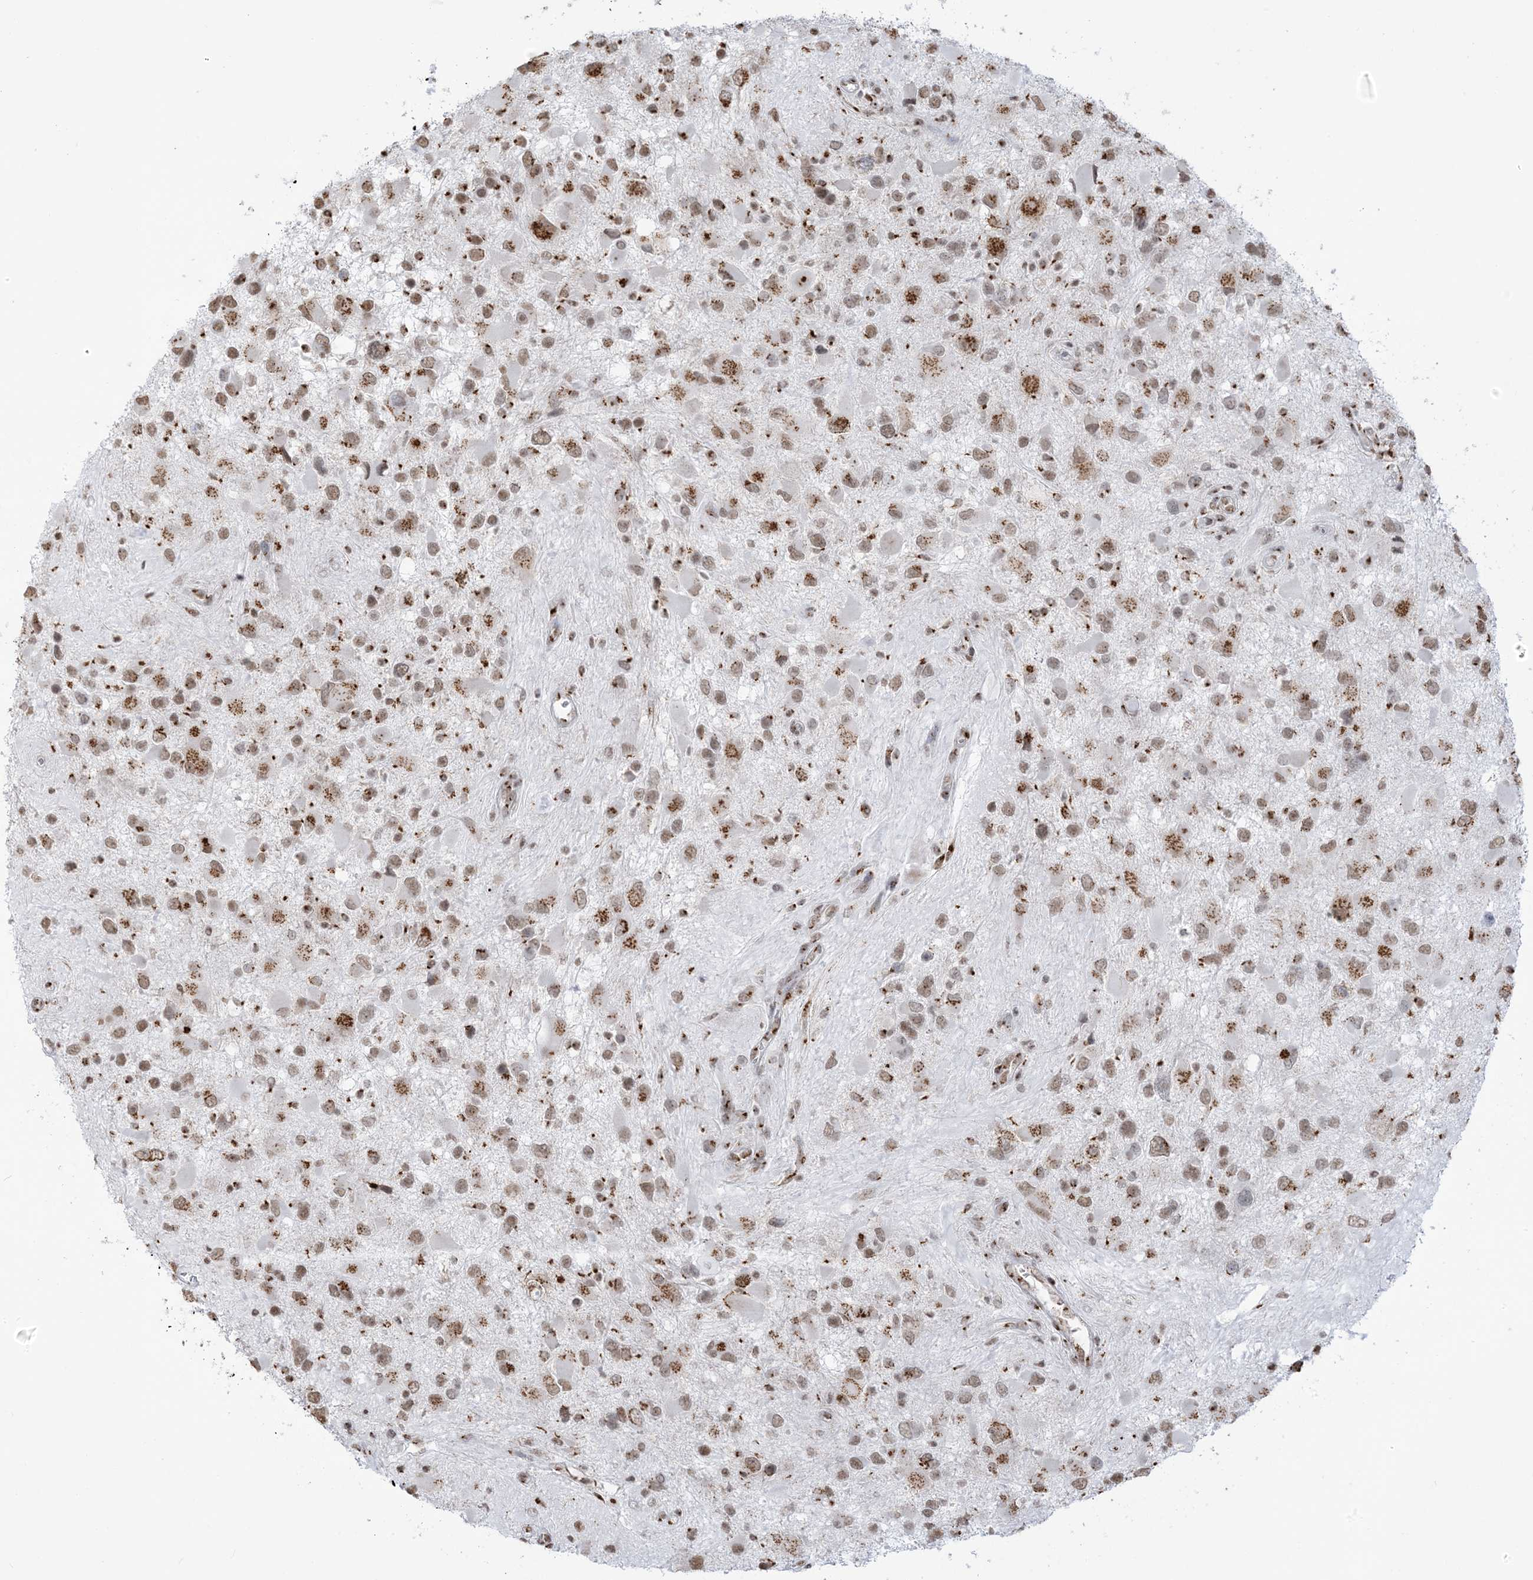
{"staining": {"intensity": "moderate", "quantity": ">75%", "location": "cytoplasmic/membranous,nuclear"}, "tissue": "glioma", "cell_type": "Tumor cells", "image_type": "cancer", "snomed": [{"axis": "morphology", "description": "Glioma, malignant, High grade"}, {"axis": "topography", "description": "Brain"}], "caption": "Glioma stained with a protein marker demonstrates moderate staining in tumor cells.", "gene": "GPR107", "patient": {"sex": "male", "age": 53}}